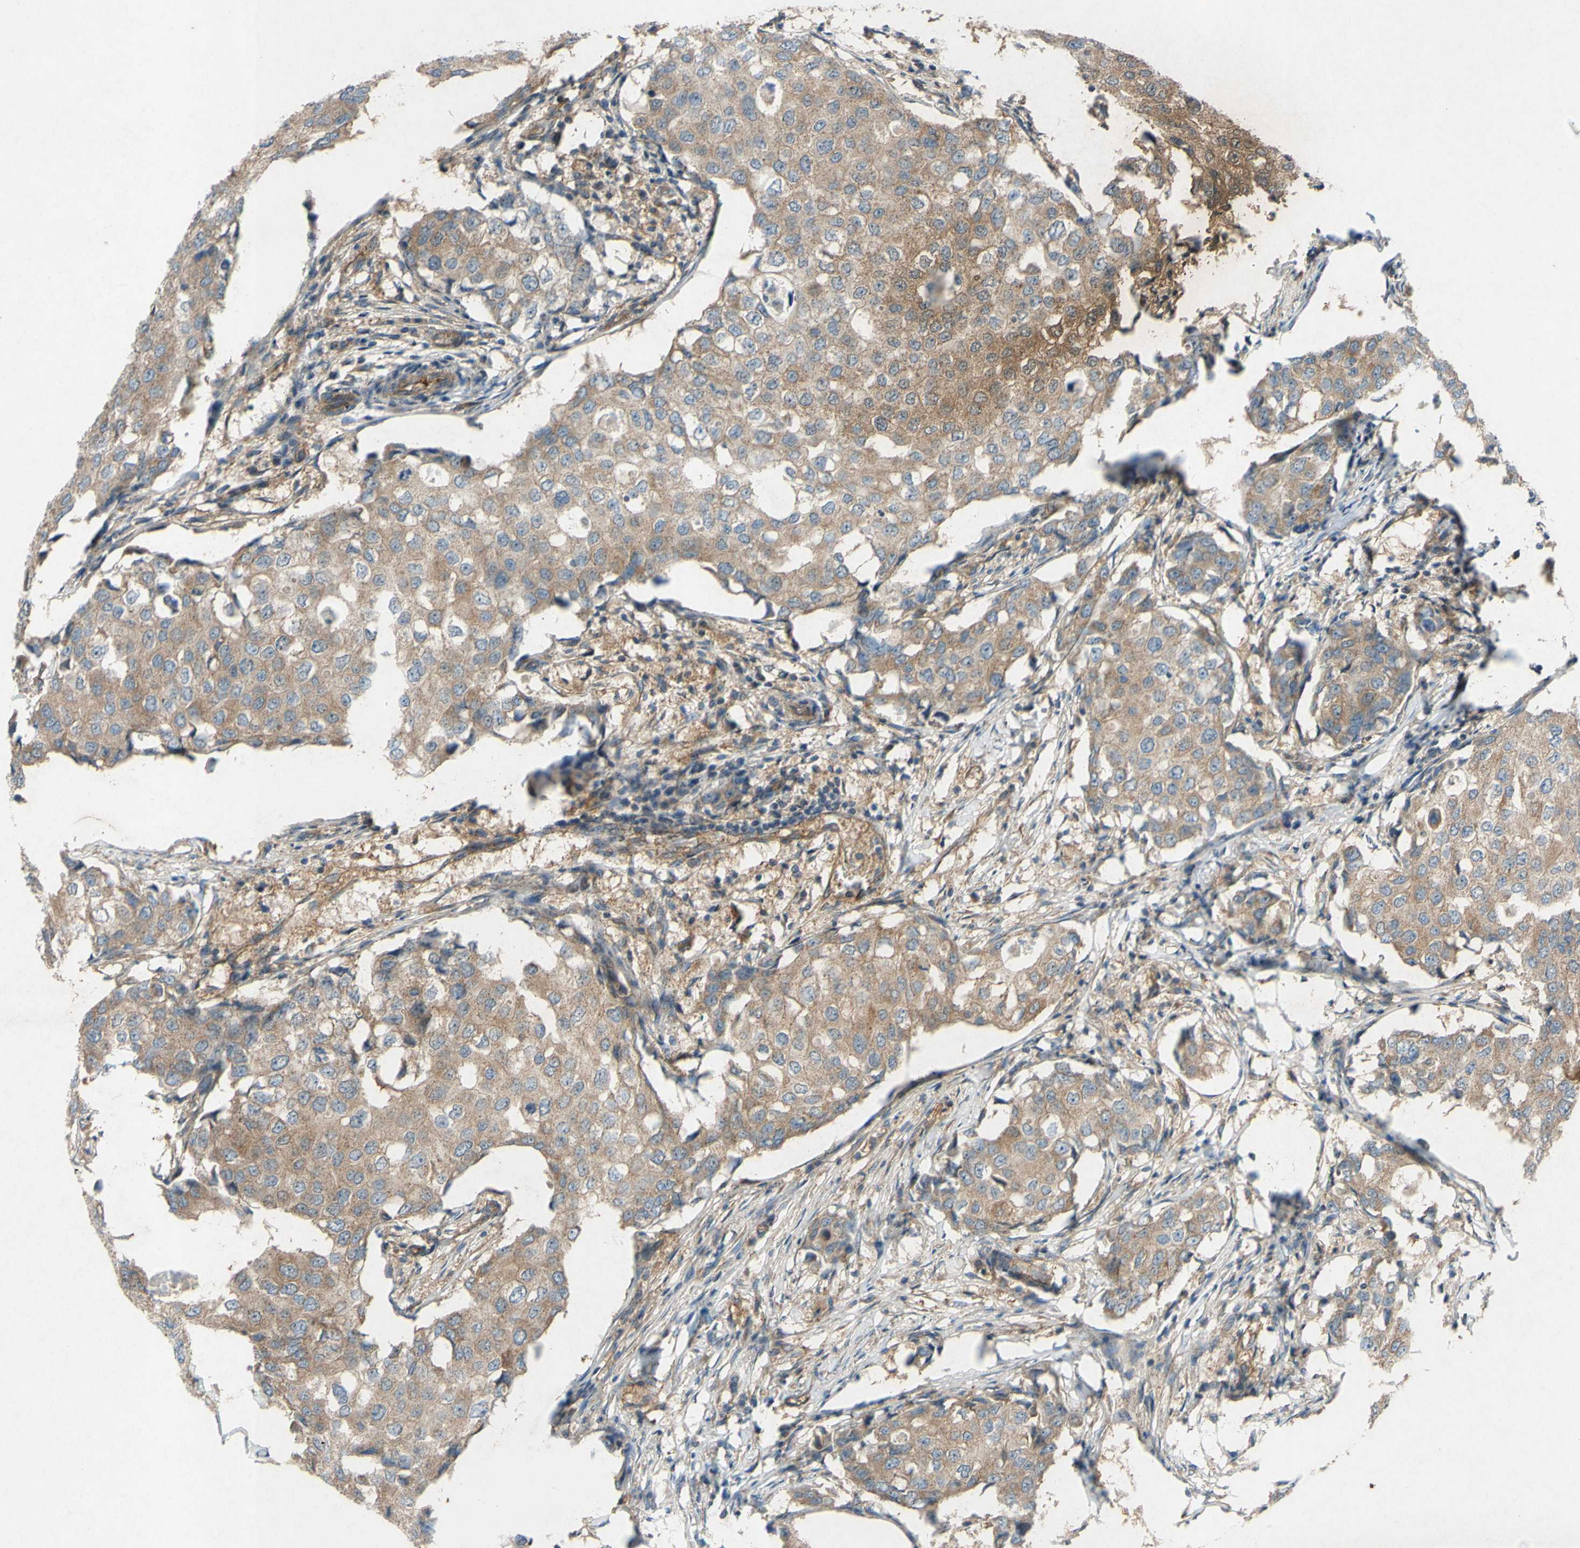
{"staining": {"intensity": "moderate", "quantity": ">75%", "location": "cytoplasmic/membranous"}, "tissue": "breast cancer", "cell_type": "Tumor cells", "image_type": "cancer", "snomed": [{"axis": "morphology", "description": "Duct carcinoma"}, {"axis": "topography", "description": "Breast"}], "caption": "A micrograph showing moderate cytoplasmic/membranous expression in approximately >75% of tumor cells in breast infiltrating ductal carcinoma, as visualized by brown immunohistochemical staining.", "gene": "TST", "patient": {"sex": "female", "age": 27}}